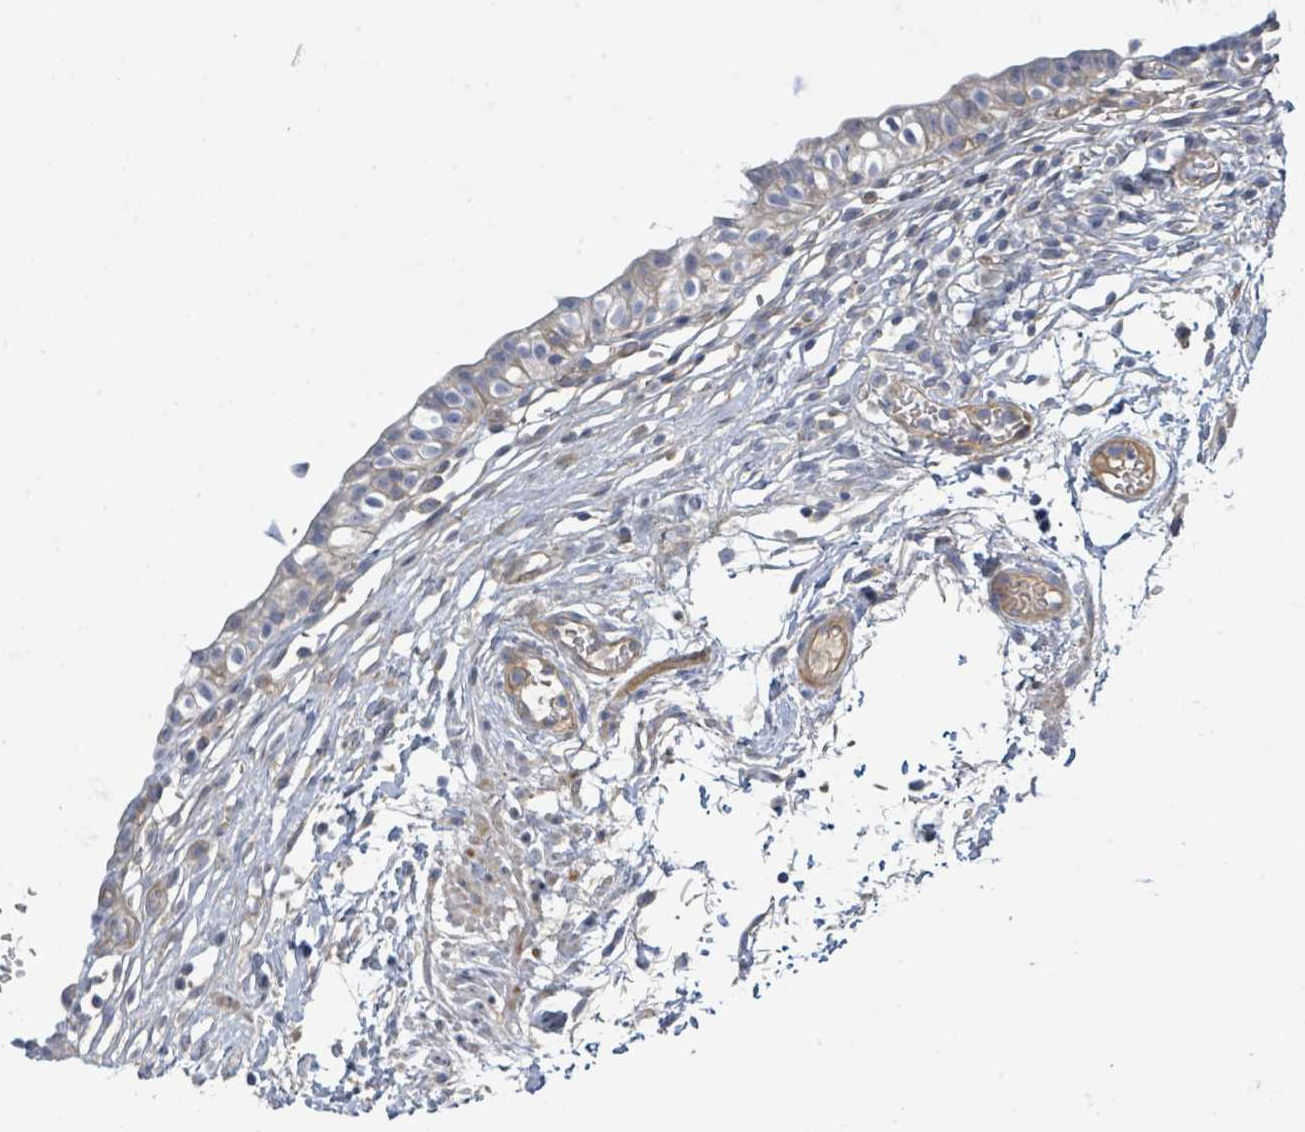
{"staining": {"intensity": "weak", "quantity": "25%-75%", "location": "cytoplasmic/membranous"}, "tissue": "urinary bladder", "cell_type": "Urothelial cells", "image_type": "normal", "snomed": [{"axis": "morphology", "description": "Normal tissue, NOS"}, {"axis": "topography", "description": "Urinary bladder"}, {"axis": "topography", "description": "Peripheral nerve tissue"}], "caption": "Protein staining of unremarkable urinary bladder displays weak cytoplasmic/membranous positivity in approximately 25%-75% of urothelial cells.", "gene": "CFAP210", "patient": {"sex": "male", "age": 55}}